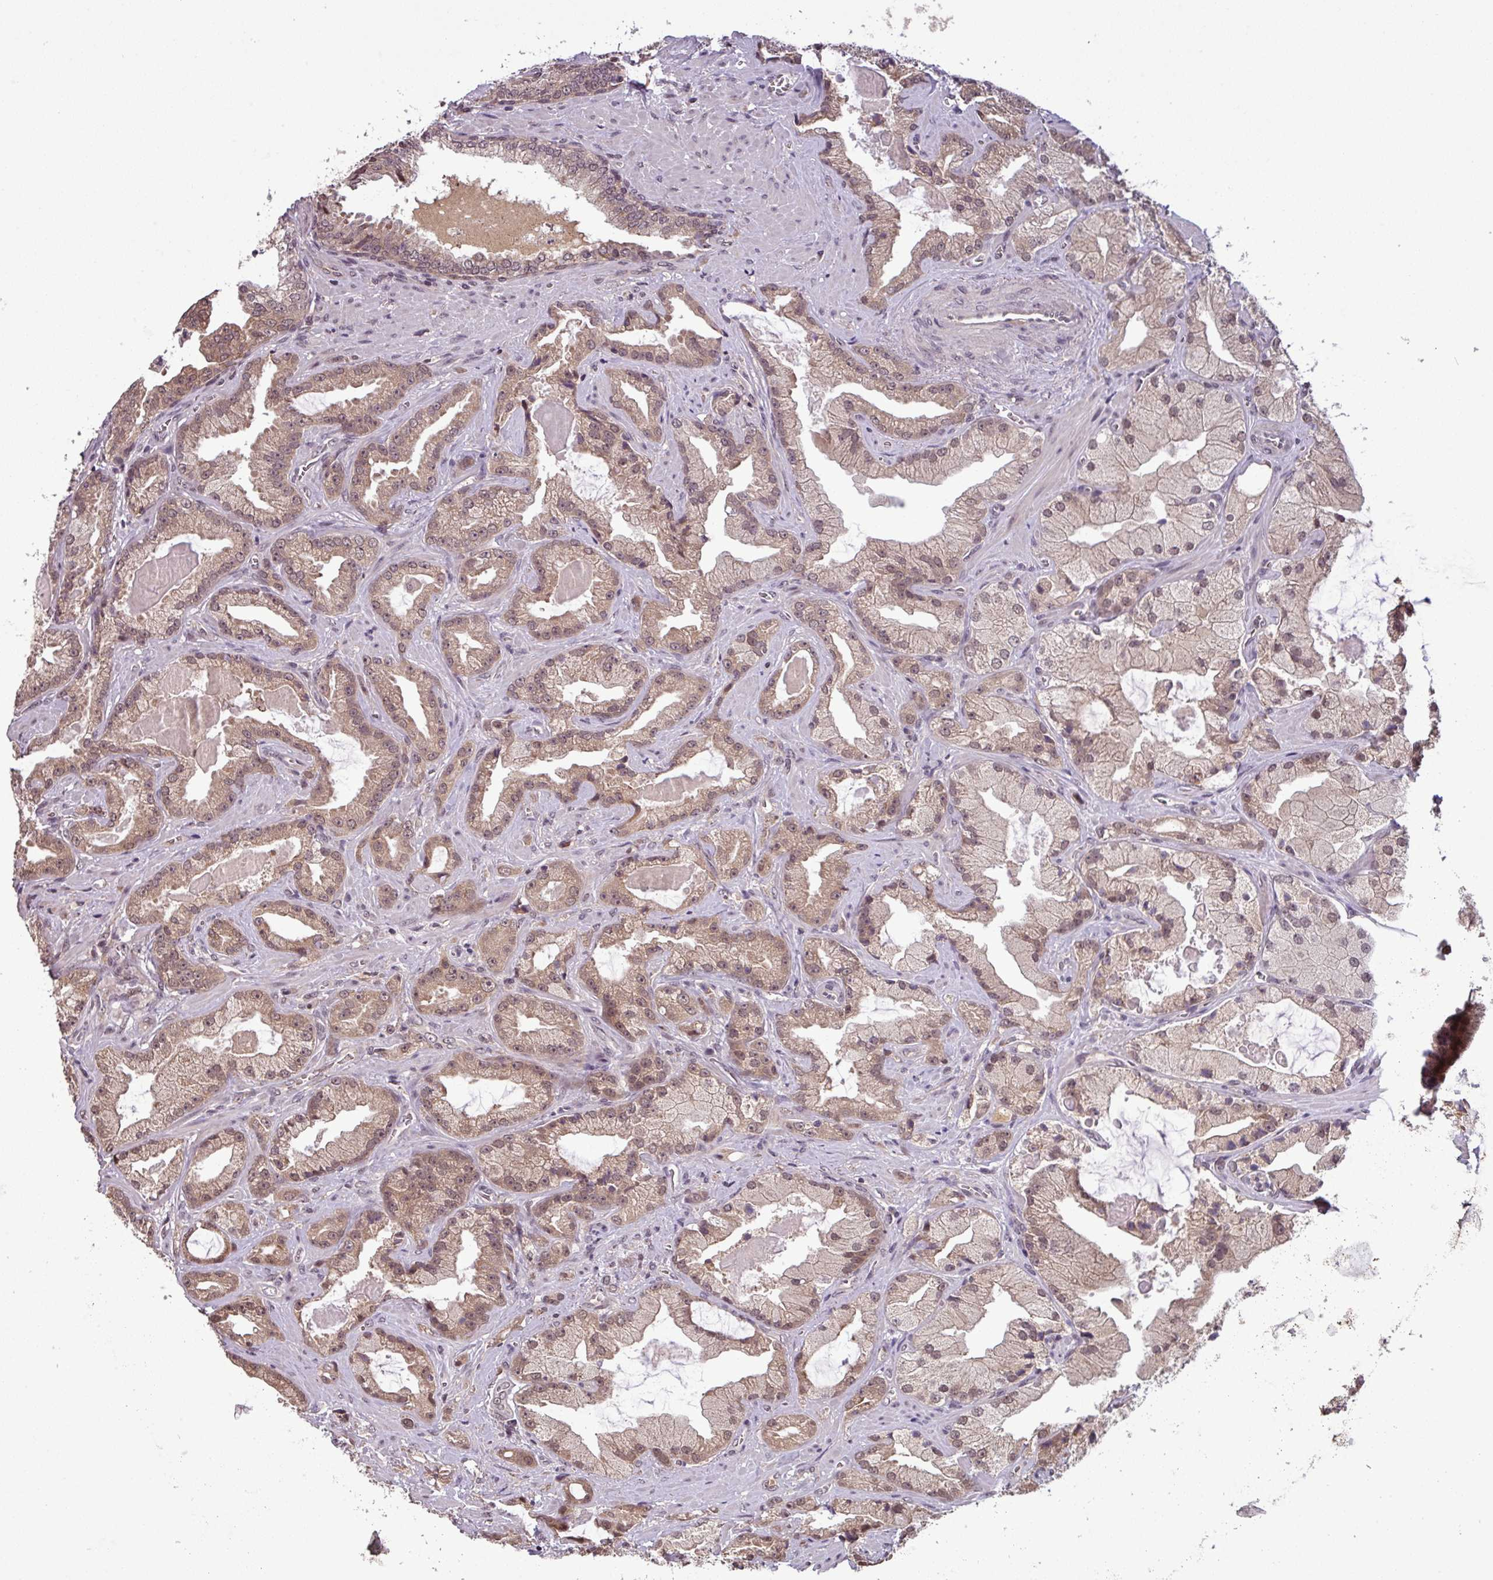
{"staining": {"intensity": "weak", "quantity": "25%-75%", "location": "cytoplasmic/membranous,nuclear"}, "tissue": "prostate cancer", "cell_type": "Tumor cells", "image_type": "cancer", "snomed": [{"axis": "morphology", "description": "Adenocarcinoma, High grade"}, {"axis": "topography", "description": "Prostate"}], "caption": "Adenocarcinoma (high-grade) (prostate) stained for a protein demonstrates weak cytoplasmic/membranous and nuclear positivity in tumor cells. (DAB = brown stain, brightfield microscopy at high magnification).", "gene": "NOB1", "patient": {"sex": "male", "age": 68}}